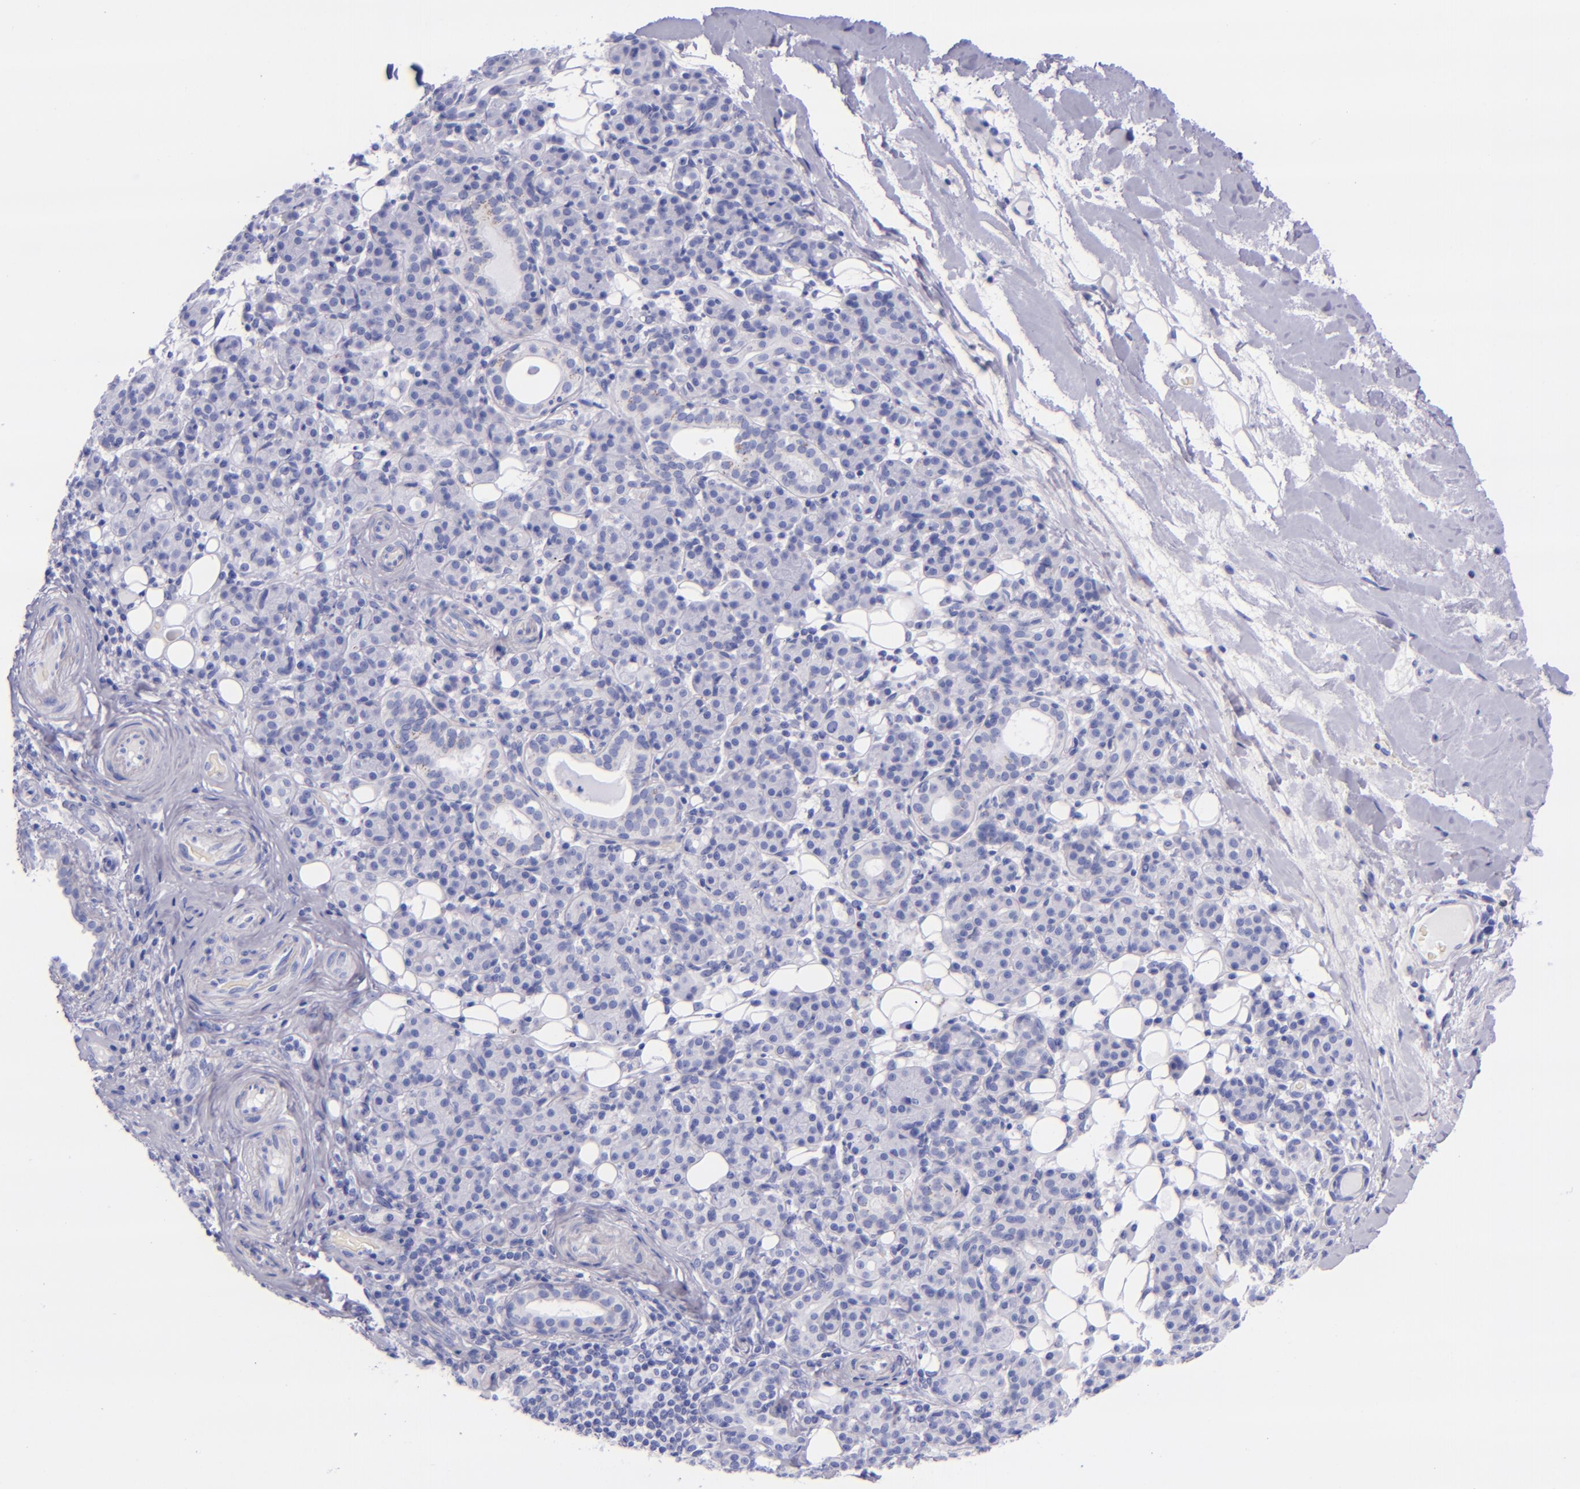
{"staining": {"intensity": "negative", "quantity": "none", "location": "none"}, "tissue": "skin cancer", "cell_type": "Tumor cells", "image_type": "cancer", "snomed": [{"axis": "morphology", "description": "Squamous cell carcinoma, NOS"}, {"axis": "topography", "description": "Skin"}], "caption": "DAB (3,3'-diaminobenzidine) immunohistochemical staining of human skin cancer reveals no significant positivity in tumor cells.", "gene": "LAG3", "patient": {"sex": "male", "age": 84}}